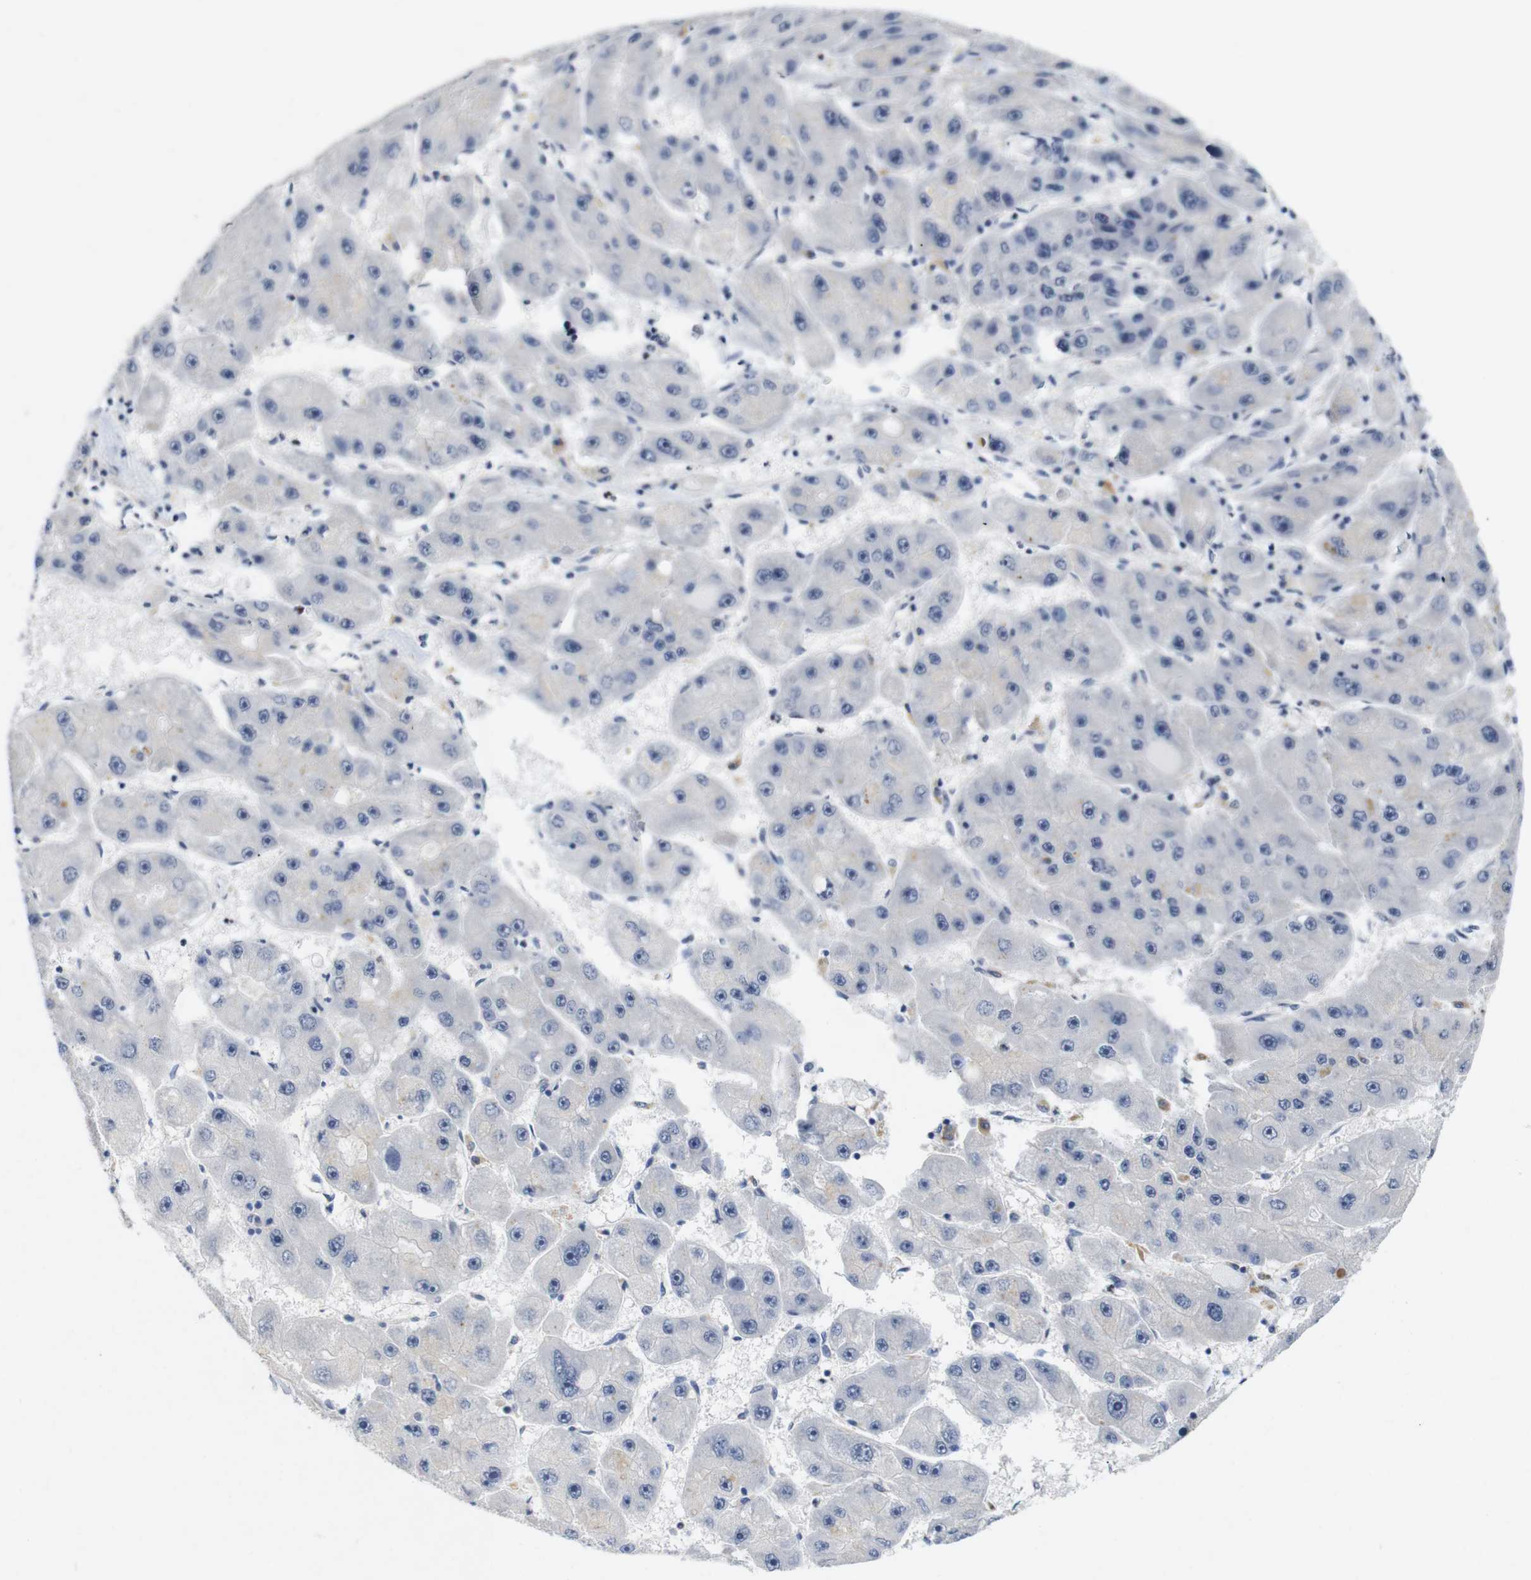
{"staining": {"intensity": "negative", "quantity": "none", "location": "none"}, "tissue": "liver cancer", "cell_type": "Tumor cells", "image_type": "cancer", "snomed": [{"axis": "morphology", "description": "Carcinoma, Hepatocellular, NOS"}, {"axis": "topography", "description": "Liver"}], "caption": "Immunohistochemistry photomicrograph of human liver cancer stained for a protein (brown), which exhibits no staining in tumor cells.", "gene": "CYB561", "patient": {"sex": "female", "age": 61}}